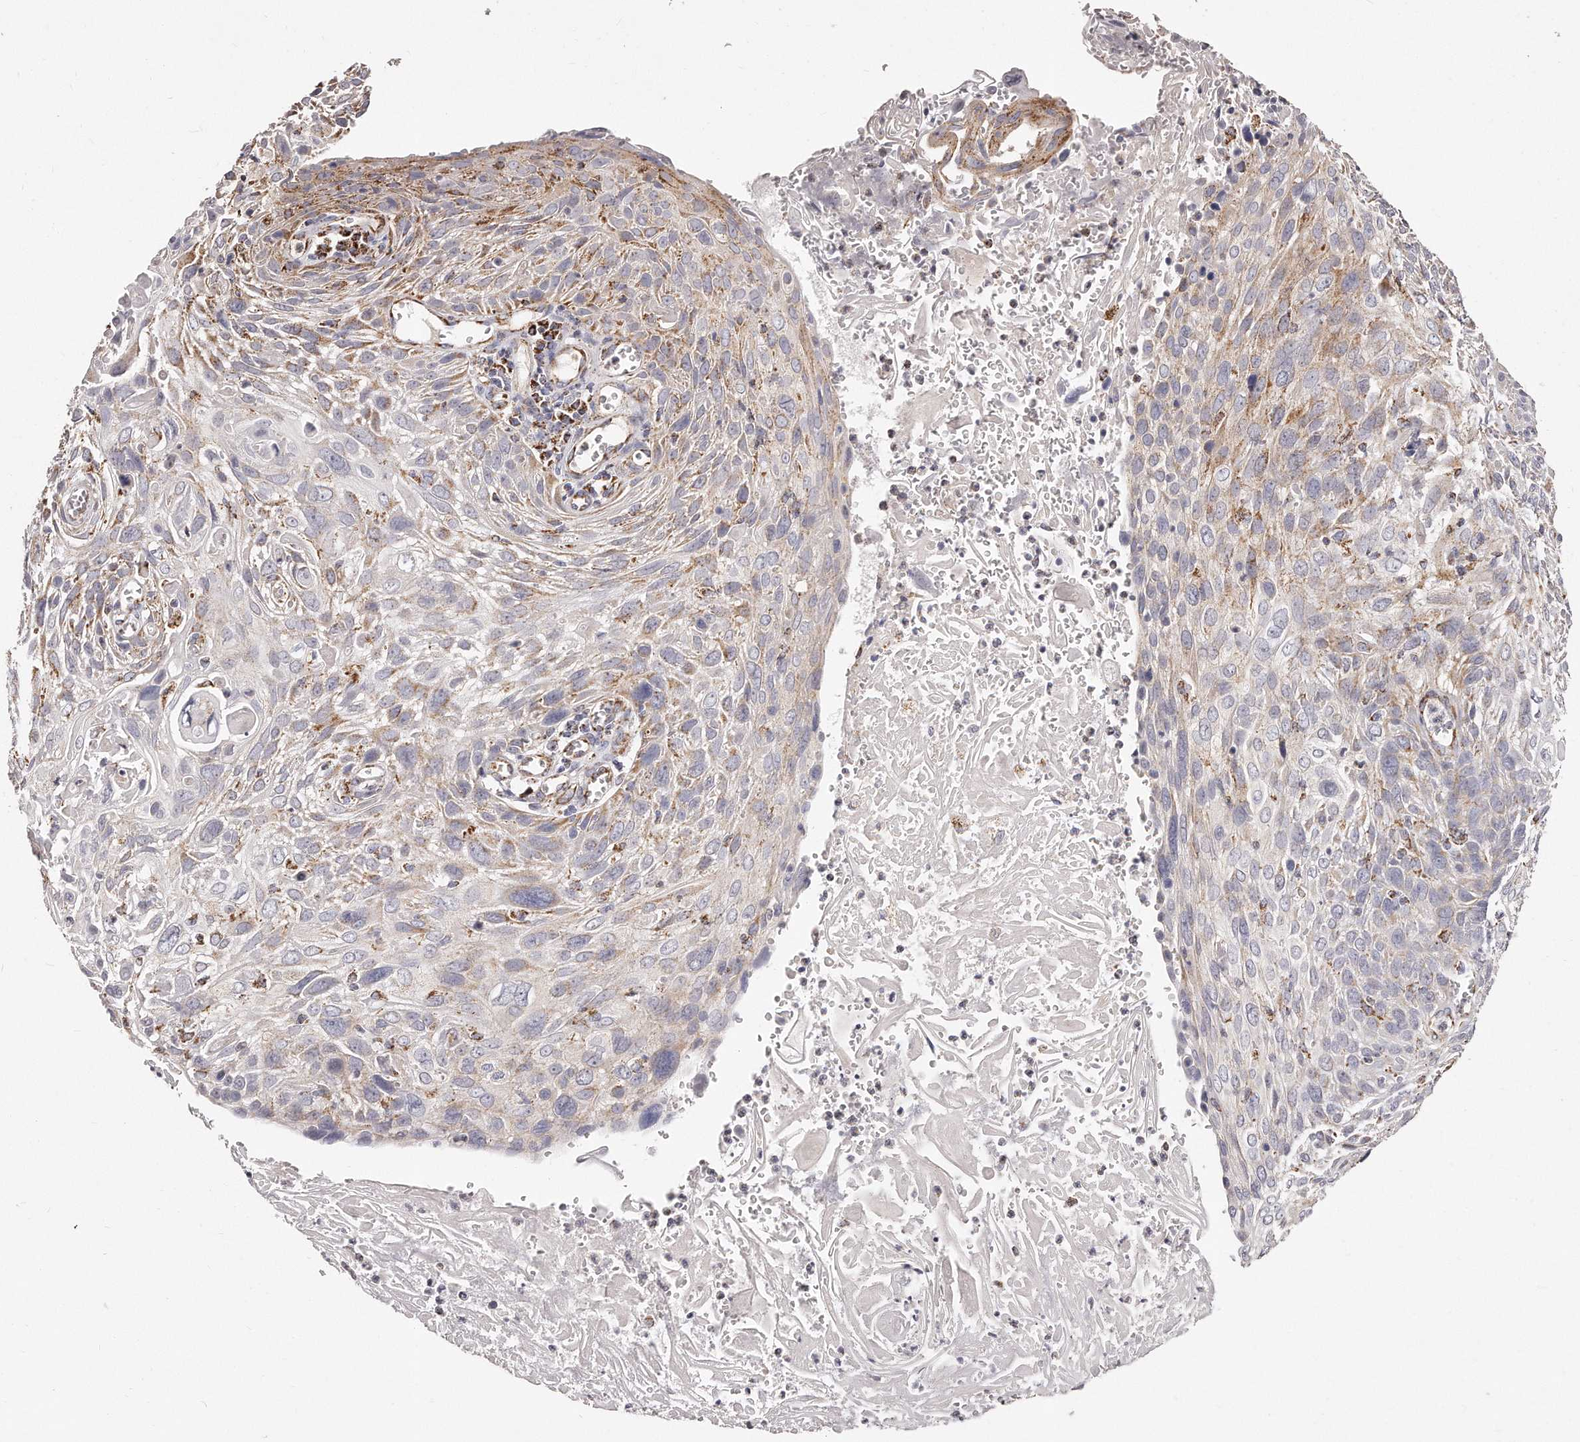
{"staining": {"intensity": "moderate", "quantity": "<25%", "location": "cytoplasmic/membranous"}, "tissue": "cervical cancer", "cell_type": "Tumor cells", "image_type": "cancer", "snomed": [{"axis": "morphology", "description": "Squamous cell carcinoma, NOS"}, {"axis": "topography", "description": "Cervix"}], "caption": "Human squamous cell carcinoma (cervical) stained with a brown dye demonstrates moderate cytoplasmic/membranous positive expression in about <25% of tumor cells.", "gene": "RTKN", "patient": {"sex": "female", "age": 51}}